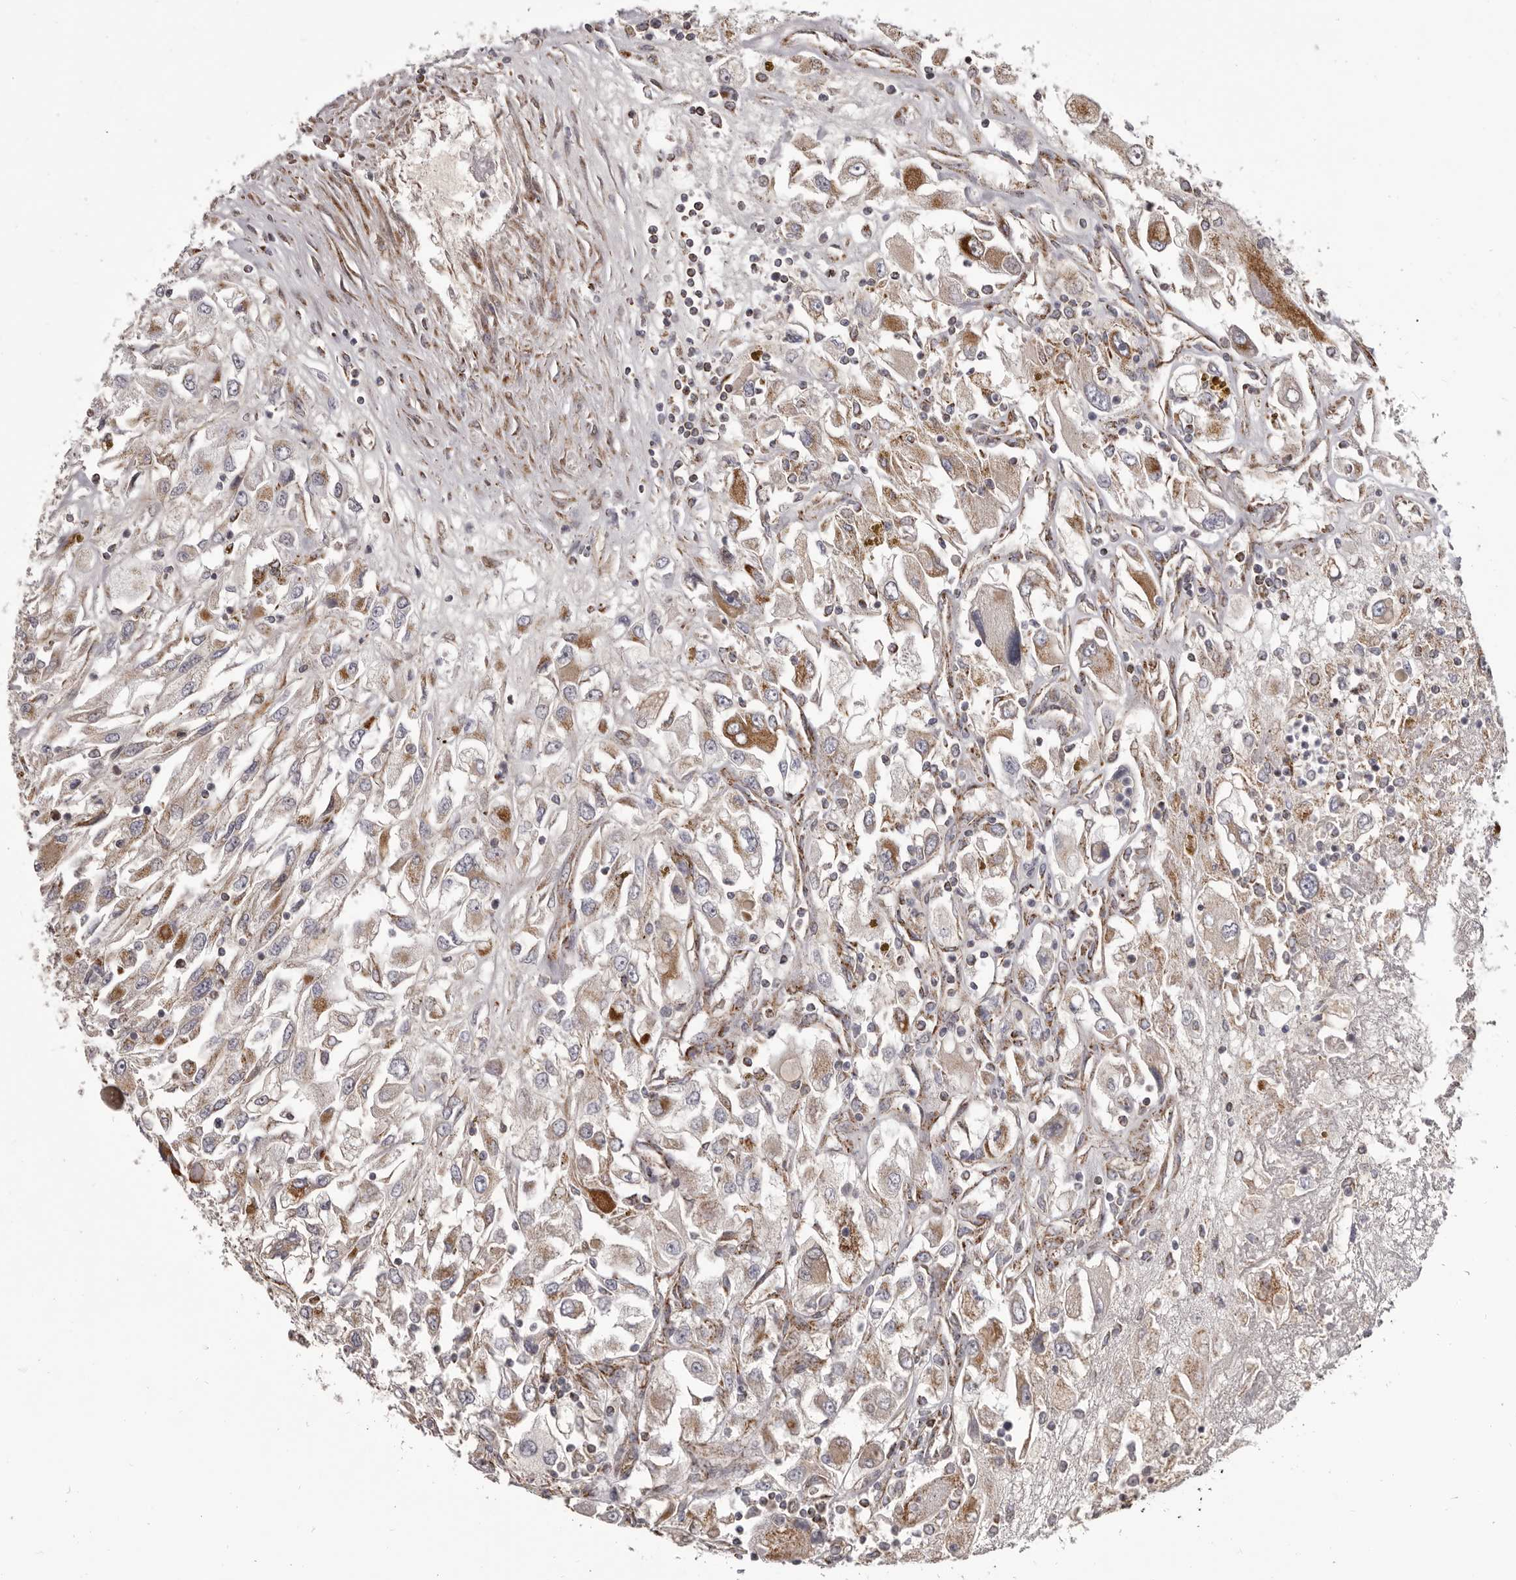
{"staining": {"intensity": "moderate", "quantity": "25%-75%", "location": "cytoplasmic/membranous"}, "tissue": "renal cancer", "cell_type": "Tumor cells", "image_type": "cancer", "snomed": [{"axis": "morphology", "description": "Adenocarcinoma, NOS"}, {"axis": "topography", "description": "Kidney"}], "caption": "Adenocarcinoma (renal) was stained to show a protein in brown. There is medium levels of moderate cytoplasmic/membranous positivity in about 25%-75% of tumor cells. The protein of interest is stained brown, and the nuclei are stained in blue (DAB (3,3'-diaminobenzidine) IHC with brightfield microscopy, high magnification).", "gene": "CHRM2", "patient": {"sex": "female", "age": 52}}